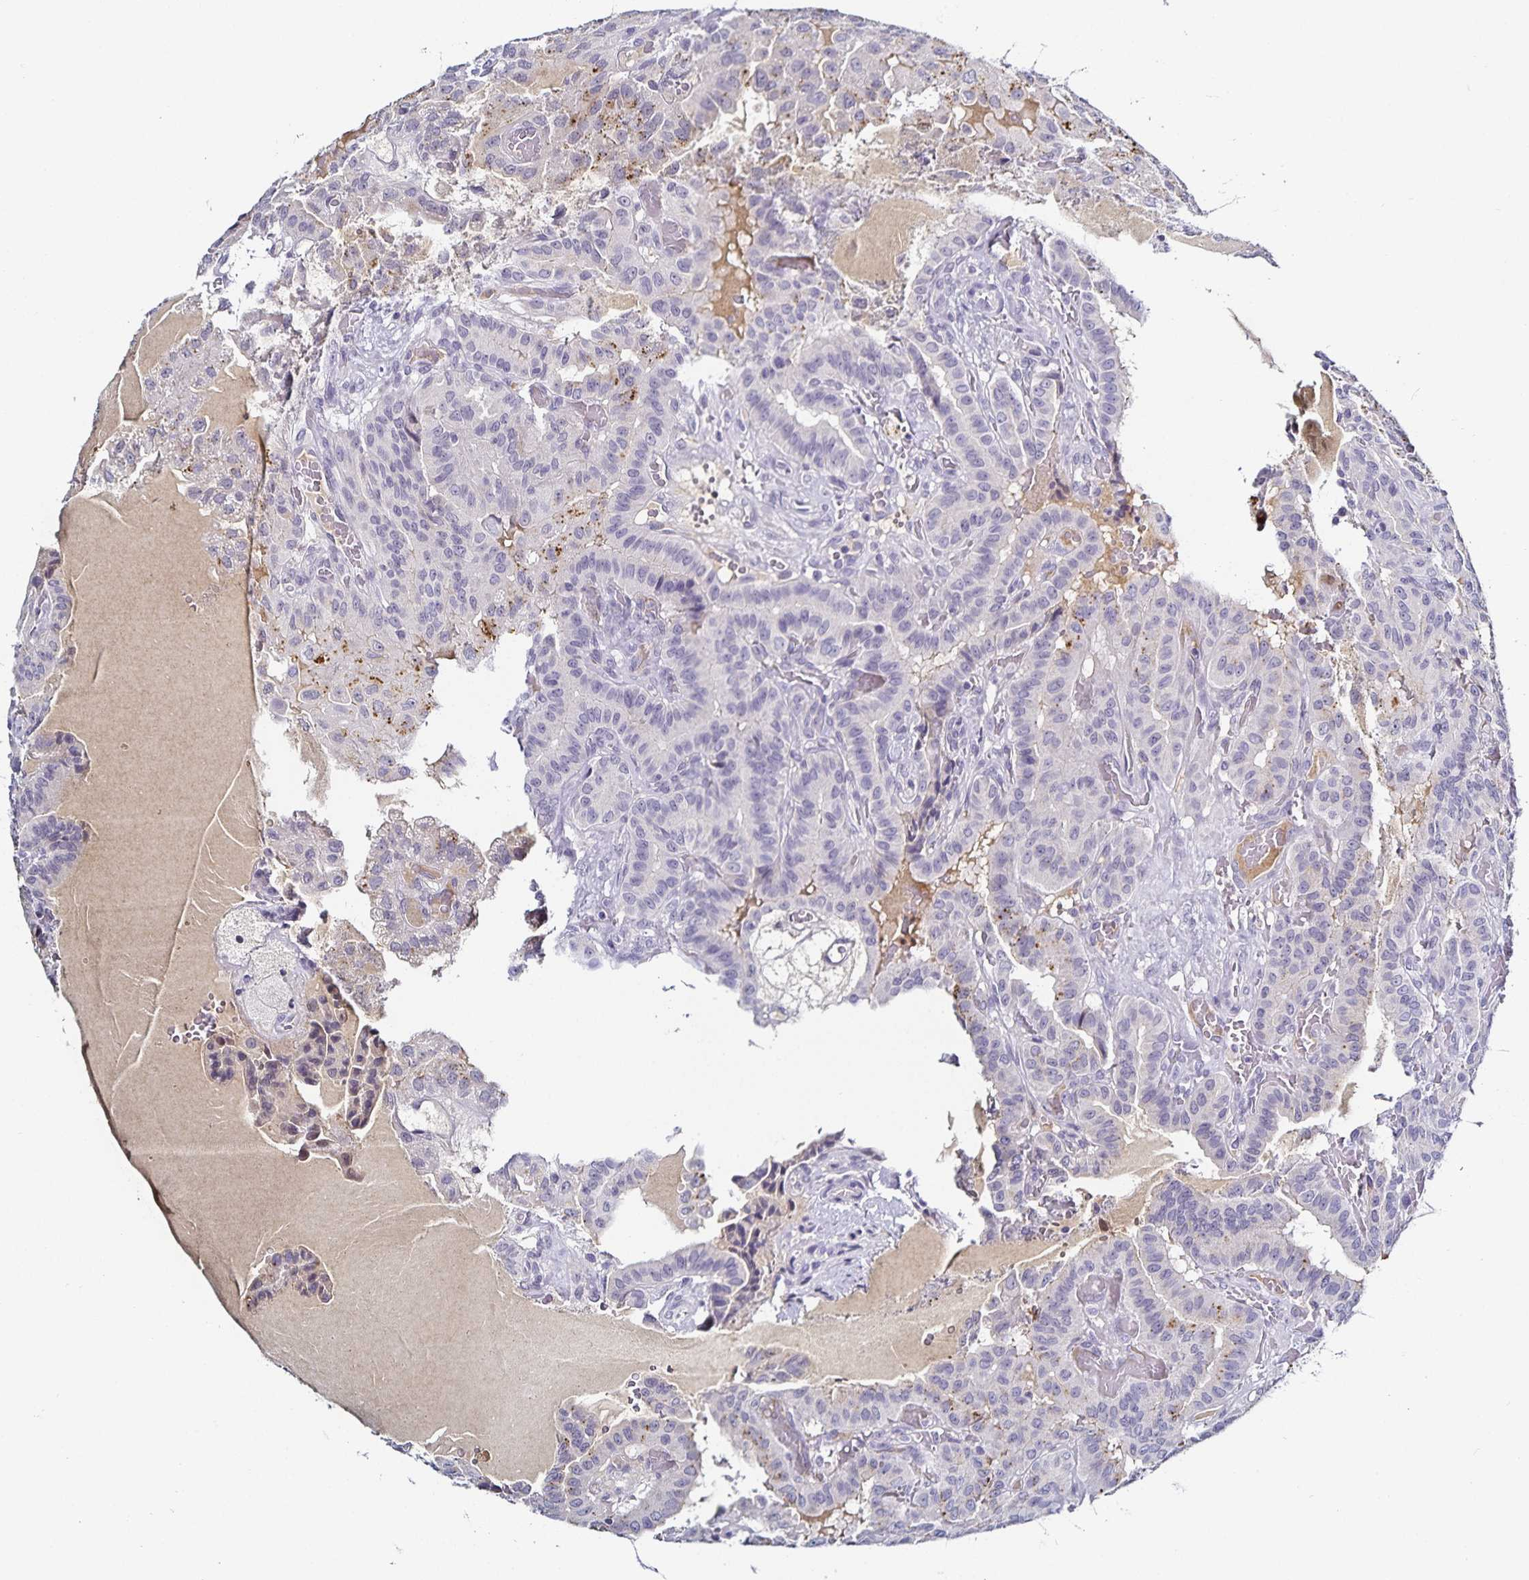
{"staining": {"intensity": "moderate", "quantity": "<25%", "location": "cytoplasmic/membranous"}, "tissue": "thyroid cancer", "cell_type": "Tumor cells", "image_type": "cancer", "snomed": [{"axis": "morphology", "description": "Papillary adenocarcinoma, NOS"}, {"axis": "morphology", "description": "Papillary adenoma metastatic"}, {"axis": "topography", "description": "Thyroid gland"}], "caption": "The micrograph demonstrates a brown stain indicating the presence of a protein in the cytoplasmic/membranous of tumor cells in papillary adenoma metastatic (thyroid). Ihc stains the protein of interest in brown and the nuclei are stained blue.", "gene": "TTR", "patient": {"sex": "male", "age": 87}}